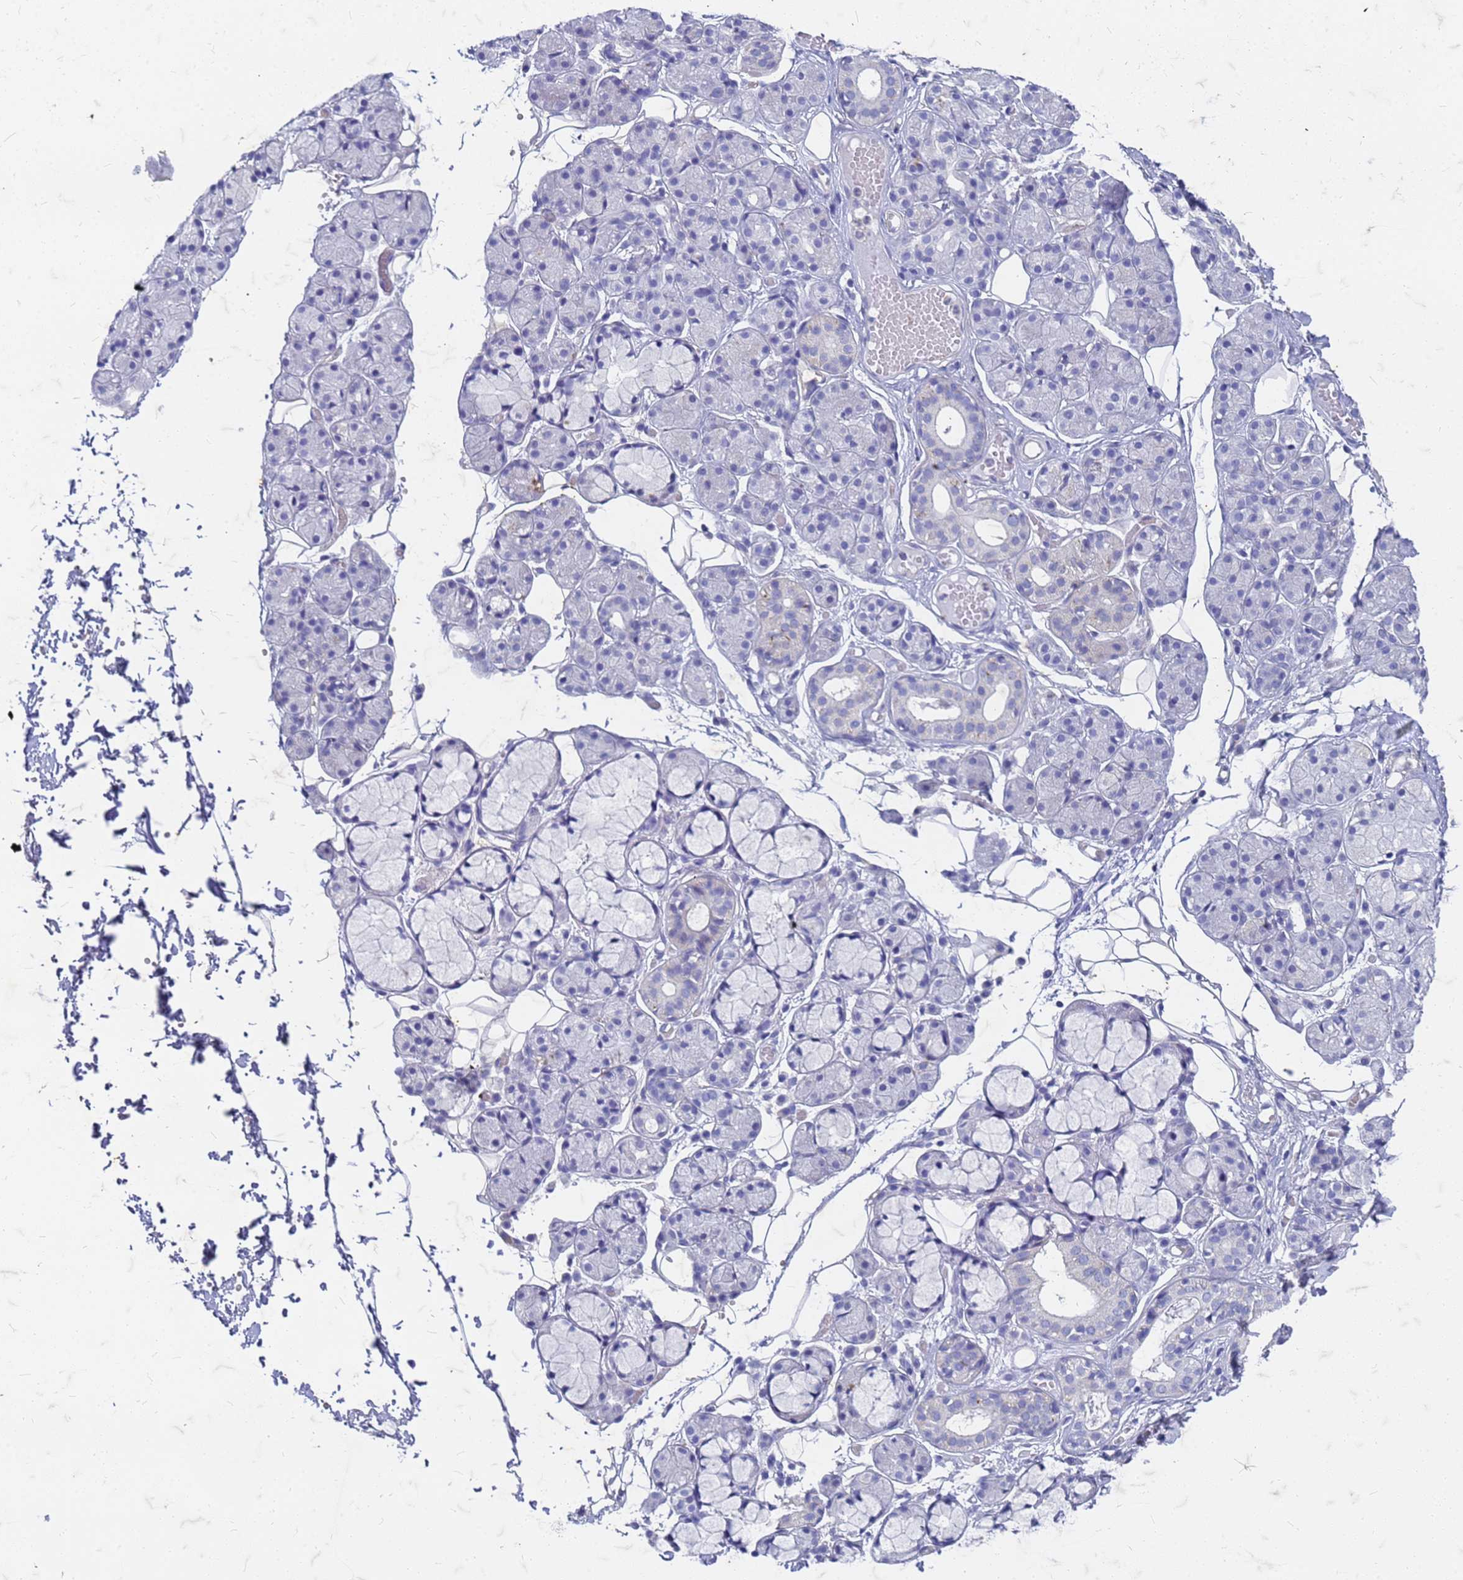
{"staining": {"intensity": "negative", "quantity": "none", "location": "none"}, "tissue": "salivary gland", "cell_type": "Glandular cells", "image_type": "normal", "snomed": [{"axis": "morphology", "description": "Normal tissue, NOS"}, {"axis": "topography", "description": "Salivary gland"}], "caption": "High power microscopy micrograph of an immunohistochemistry image of benign salivary gland, revealing no significant positivity in glandular cells. Brightfield microscopy of immunohistochemistry (IHC) stained with DAB (brown) and hematoxylin (blue), captured at high magnification.", "gene": "TRIM64B", "patient": {"sex": "male", "age": 63}}